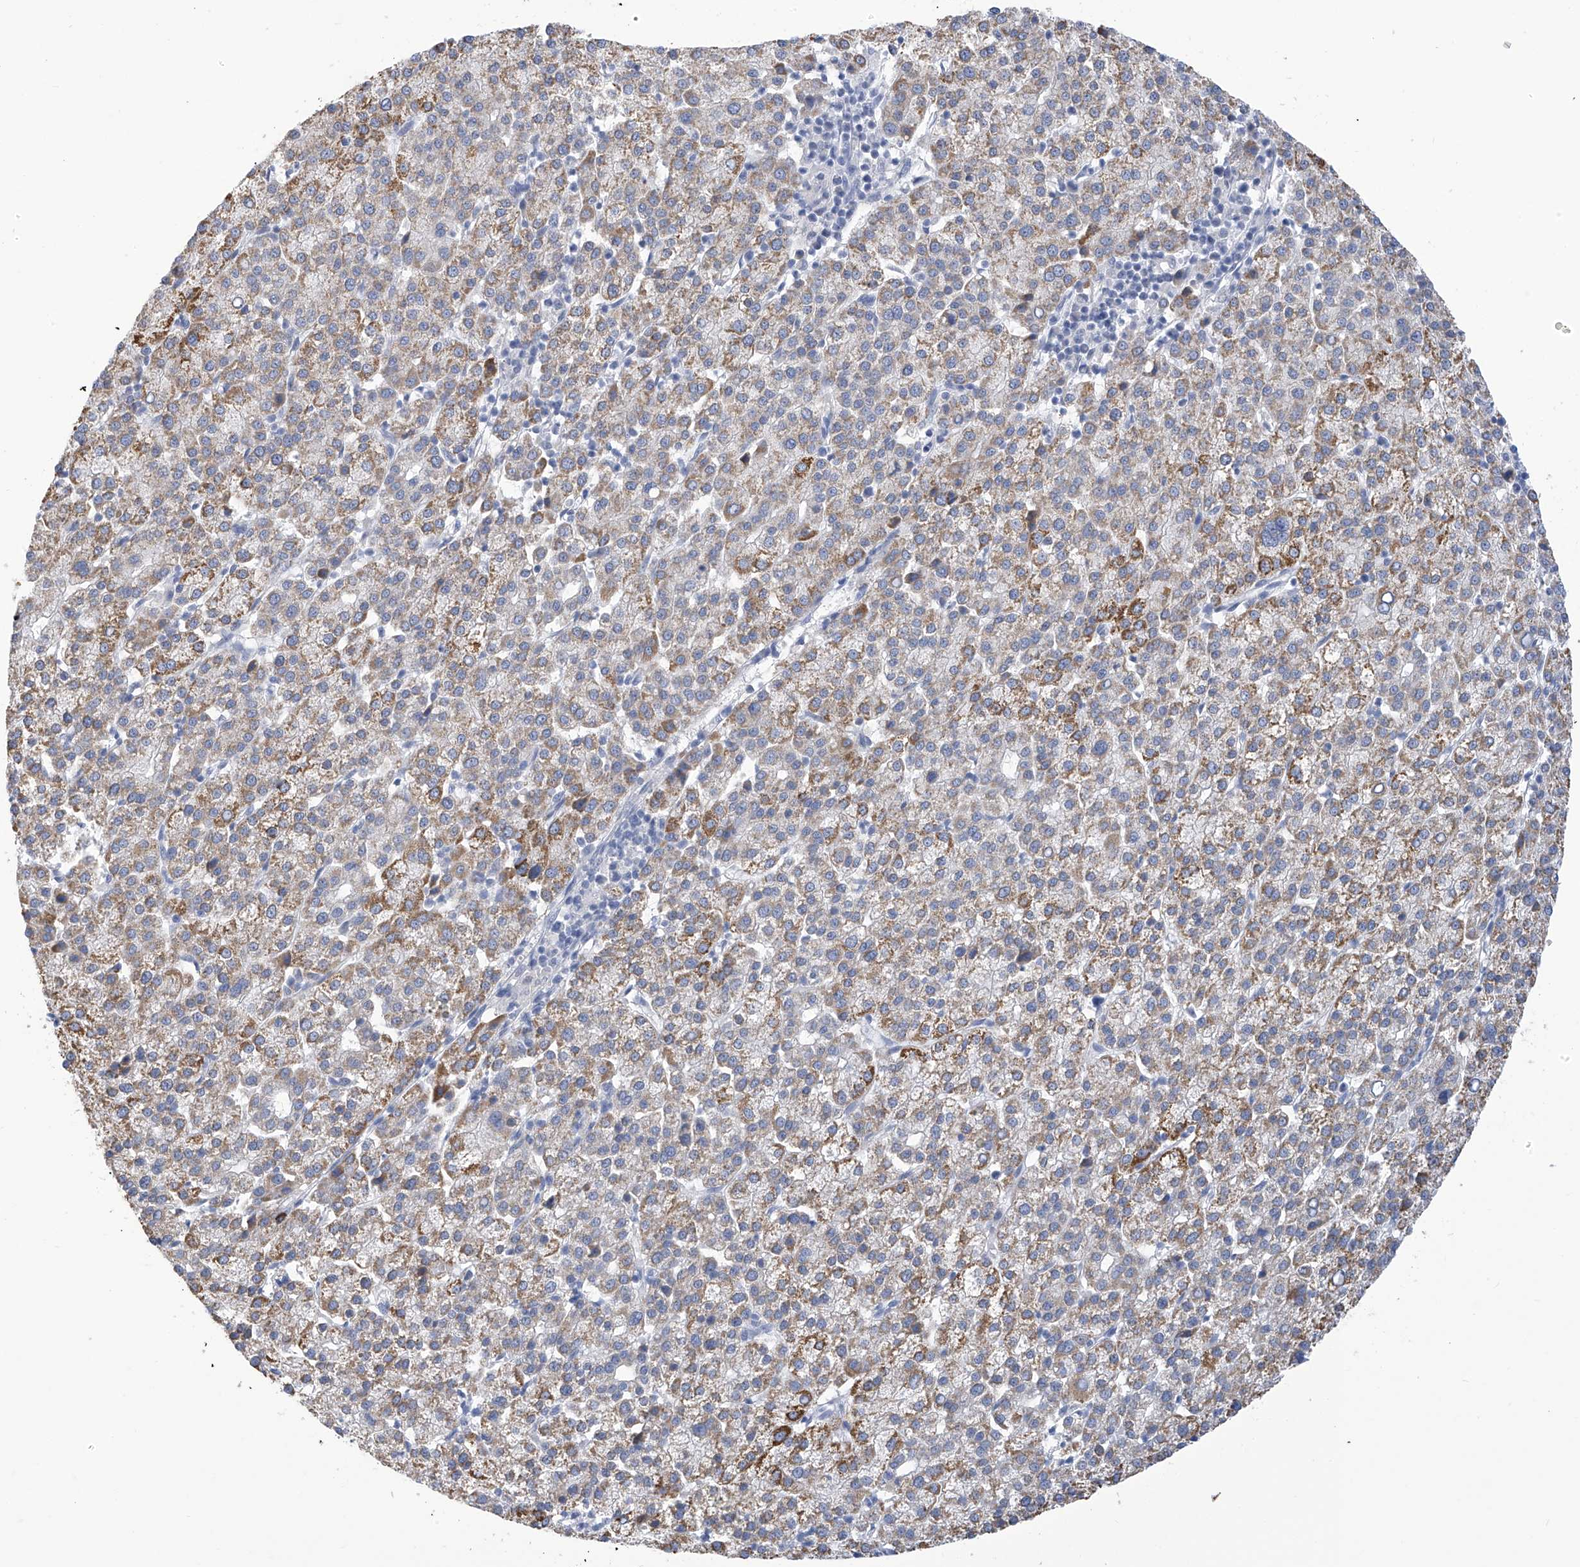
{"staining": {"intensity": "moderate", "quantity": ">75%", "location": "cytoplasmic/membranous"}, "tissue": "liver cancer", "cell_type": "Tumor cells", "image_type": "cancer", "snomed": [{"axis": "morphology", "description": "Carcinoma, Hepatocellular, NOS"}, {"axis": "topography", "description": "Liver"}], "caption": "Human liver hepatocellular carcinoma stained with a brown dye demonstrates moderate cytoplasmic/membranous positive staining in about >75% of tumor cells.", "gene": "IBA57", "patient": {"sex": "female", "age": 58}}